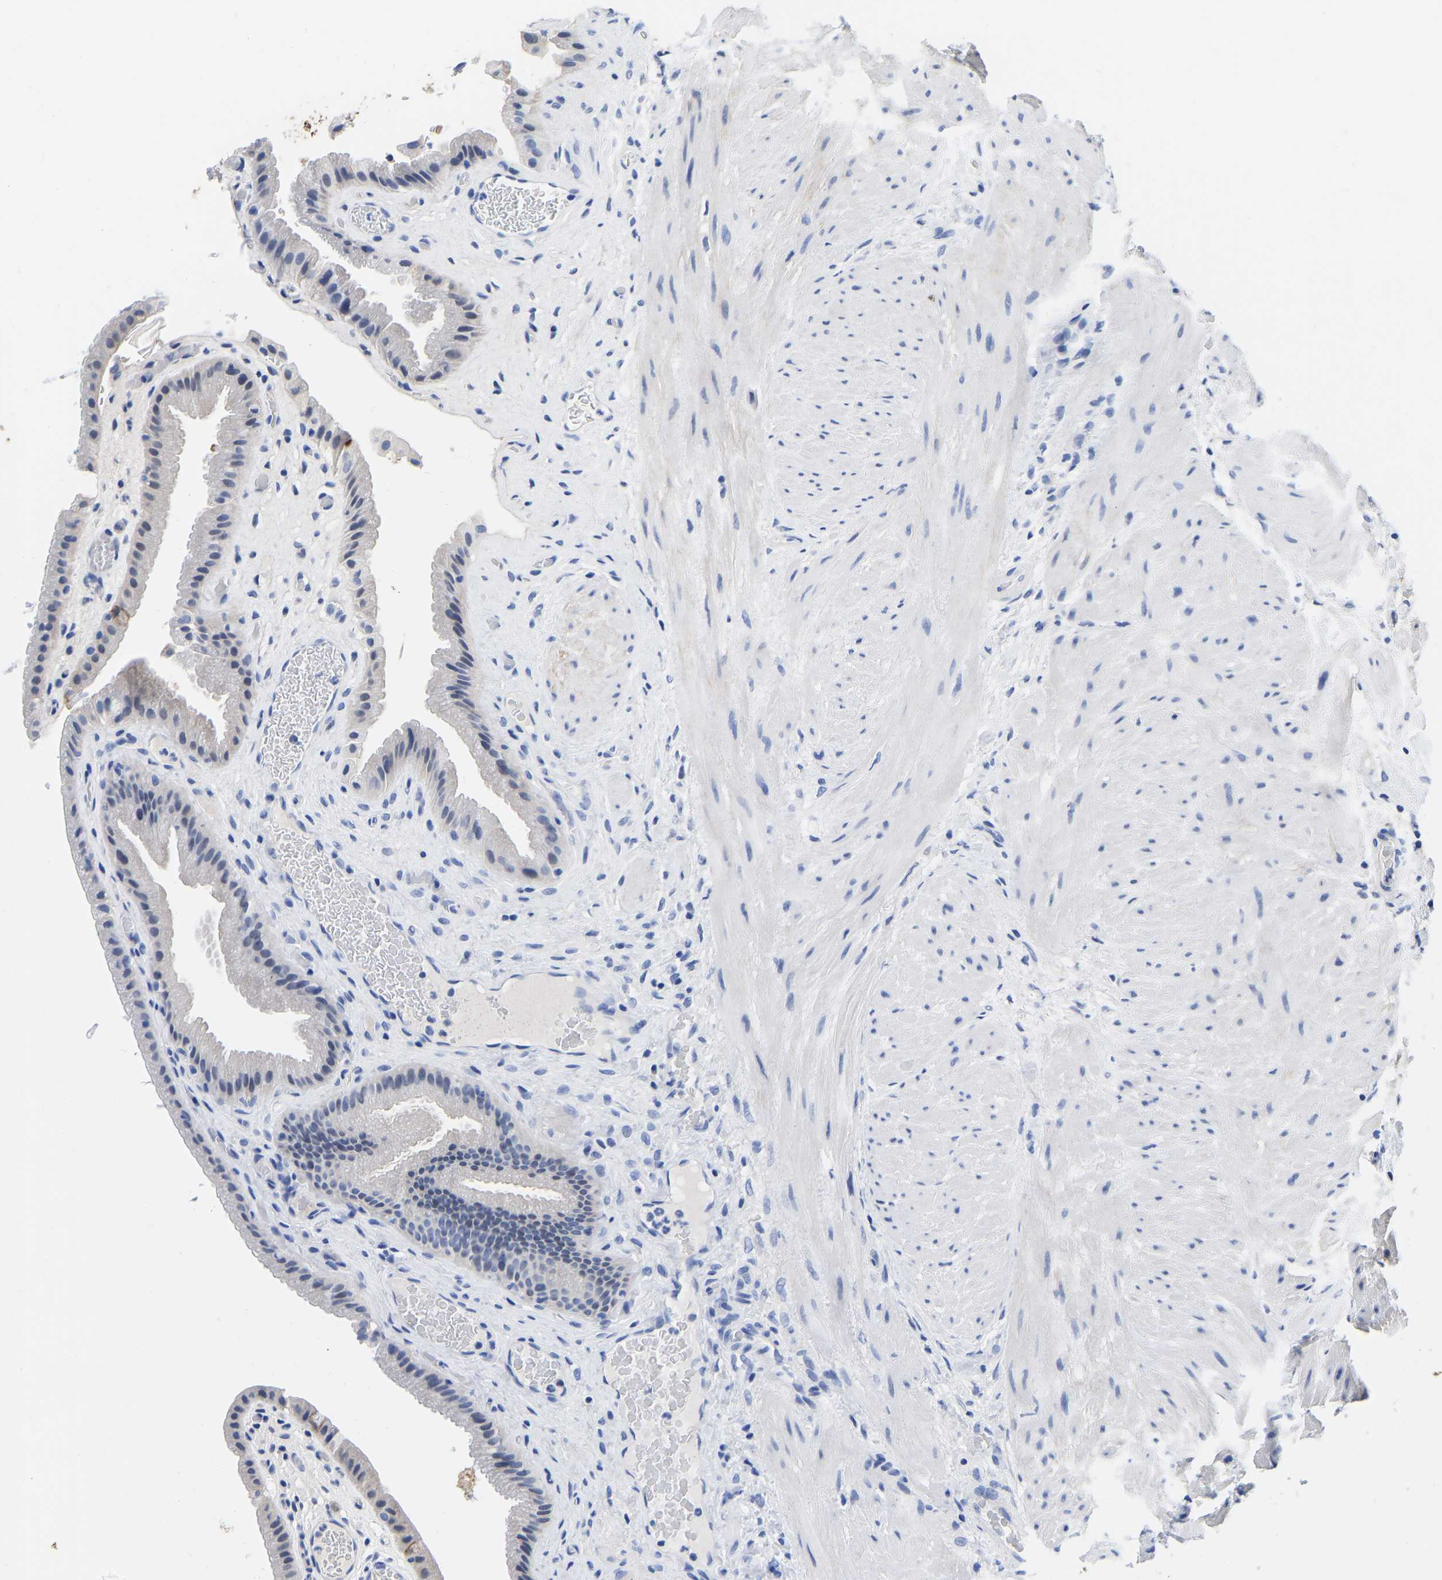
{"staining": {"intensity": "negative", "quantity": "none", "location": "none"}, "tissue": "gallbladder", "cell_type": "Glandular cells", "image_type": "normal", "snomed": [{"axis": "morphology", "description": "Normal tissue, NOS"}, {"axis": "topography", "description": "Gallbladder"}], "caption": "Immunohistochemistry image of normal gallbladder stained for a protein (brown), which displays no positivity in glandular cells.", "gene": "GPA33", "patient": {"sex": "male", "age": 49}}